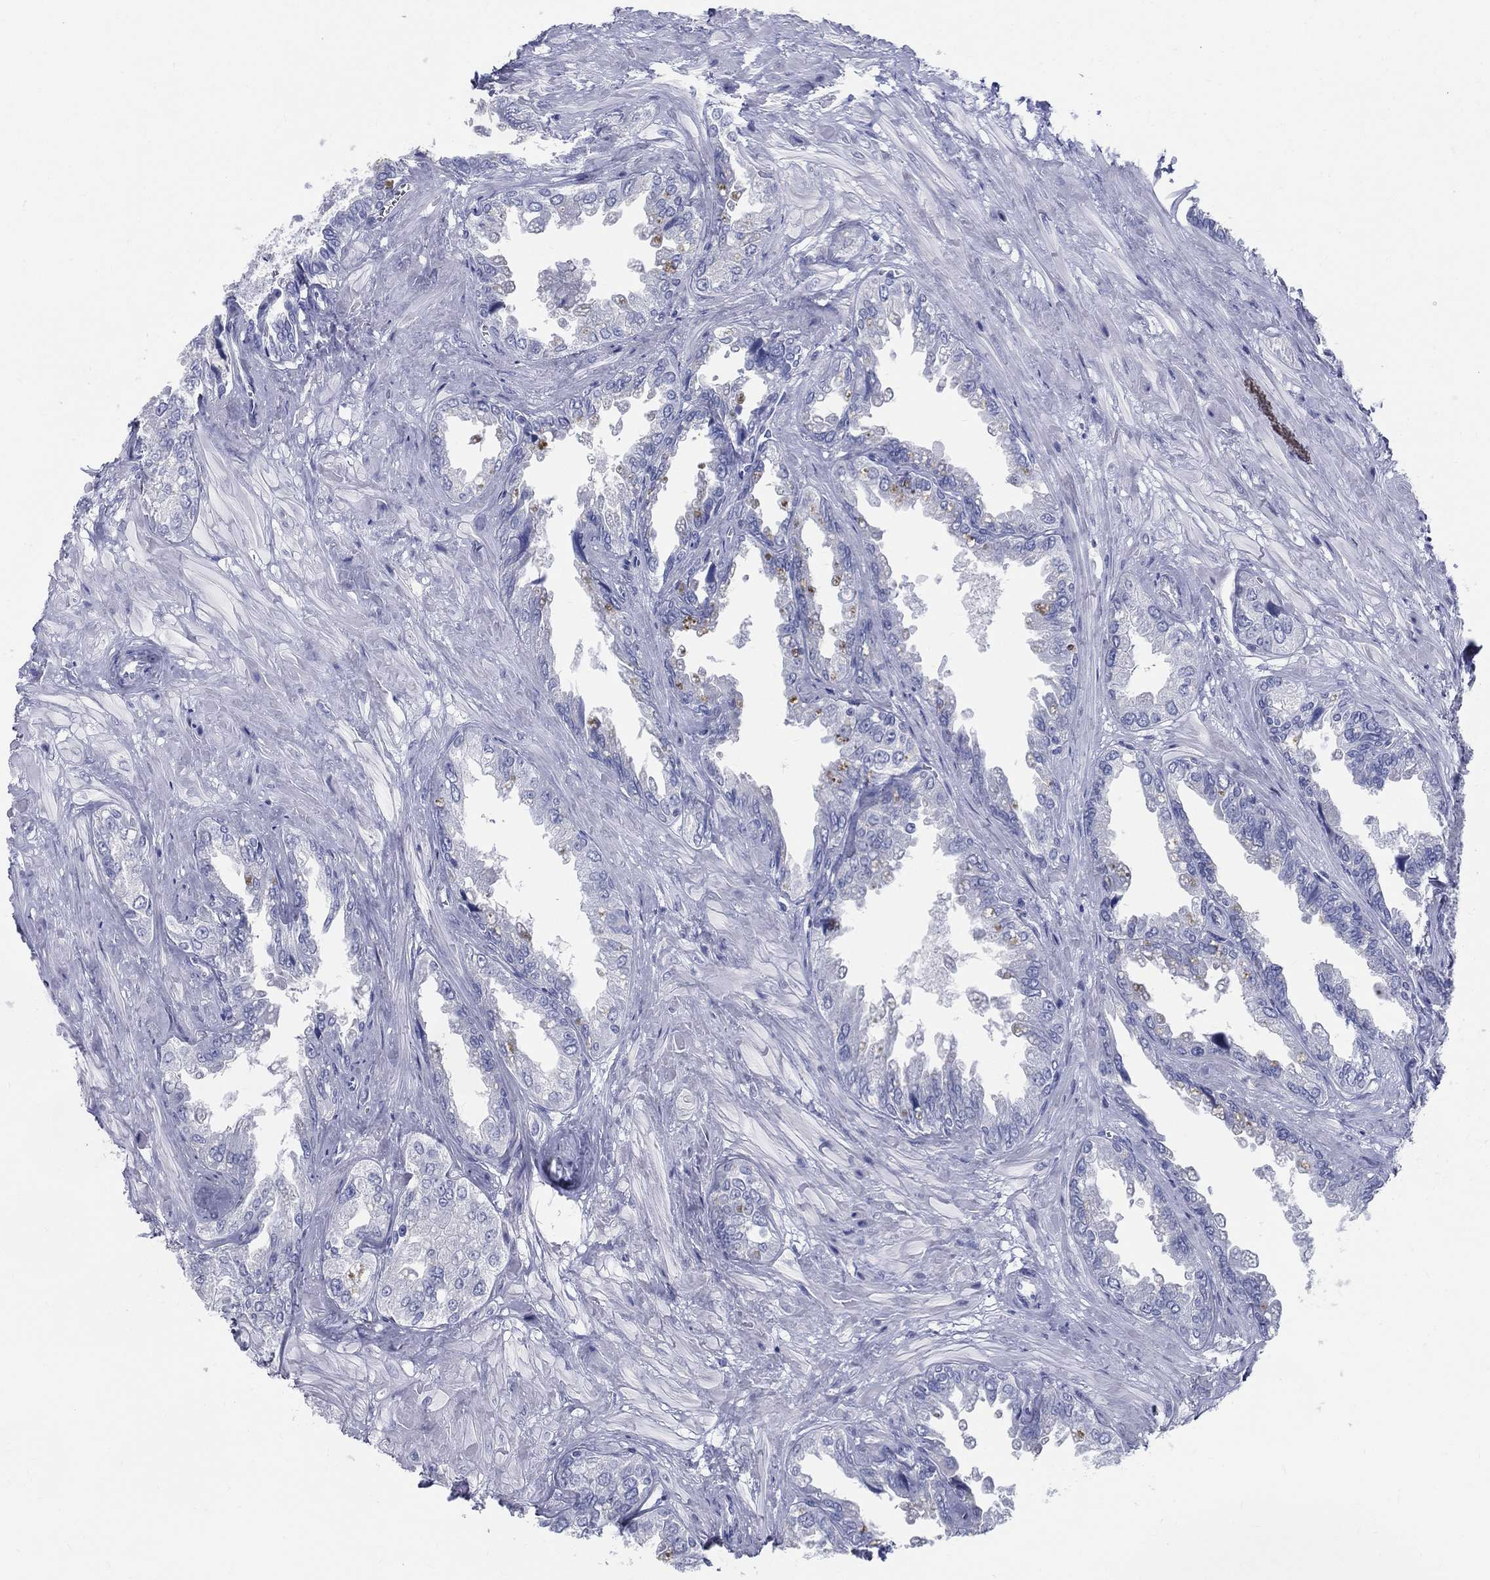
{"staining": {"intensity": "negative", "quantity": "none", "location": "none"}, "tissue": "seminal vesicle", "cell_type": "Glandular cells", "image_type": "normal", "snomed": [{"axis": "morphology", "description": "Normal tissue, NOS"}, {"axis": "topography", "description": "Seminal veicle"}], "caption": "The histopathology image shows no staining of glandular cells in normal seminal vesicle.", "gene": "DEFB121", "patient": {"sex": "male", "age": 67}}